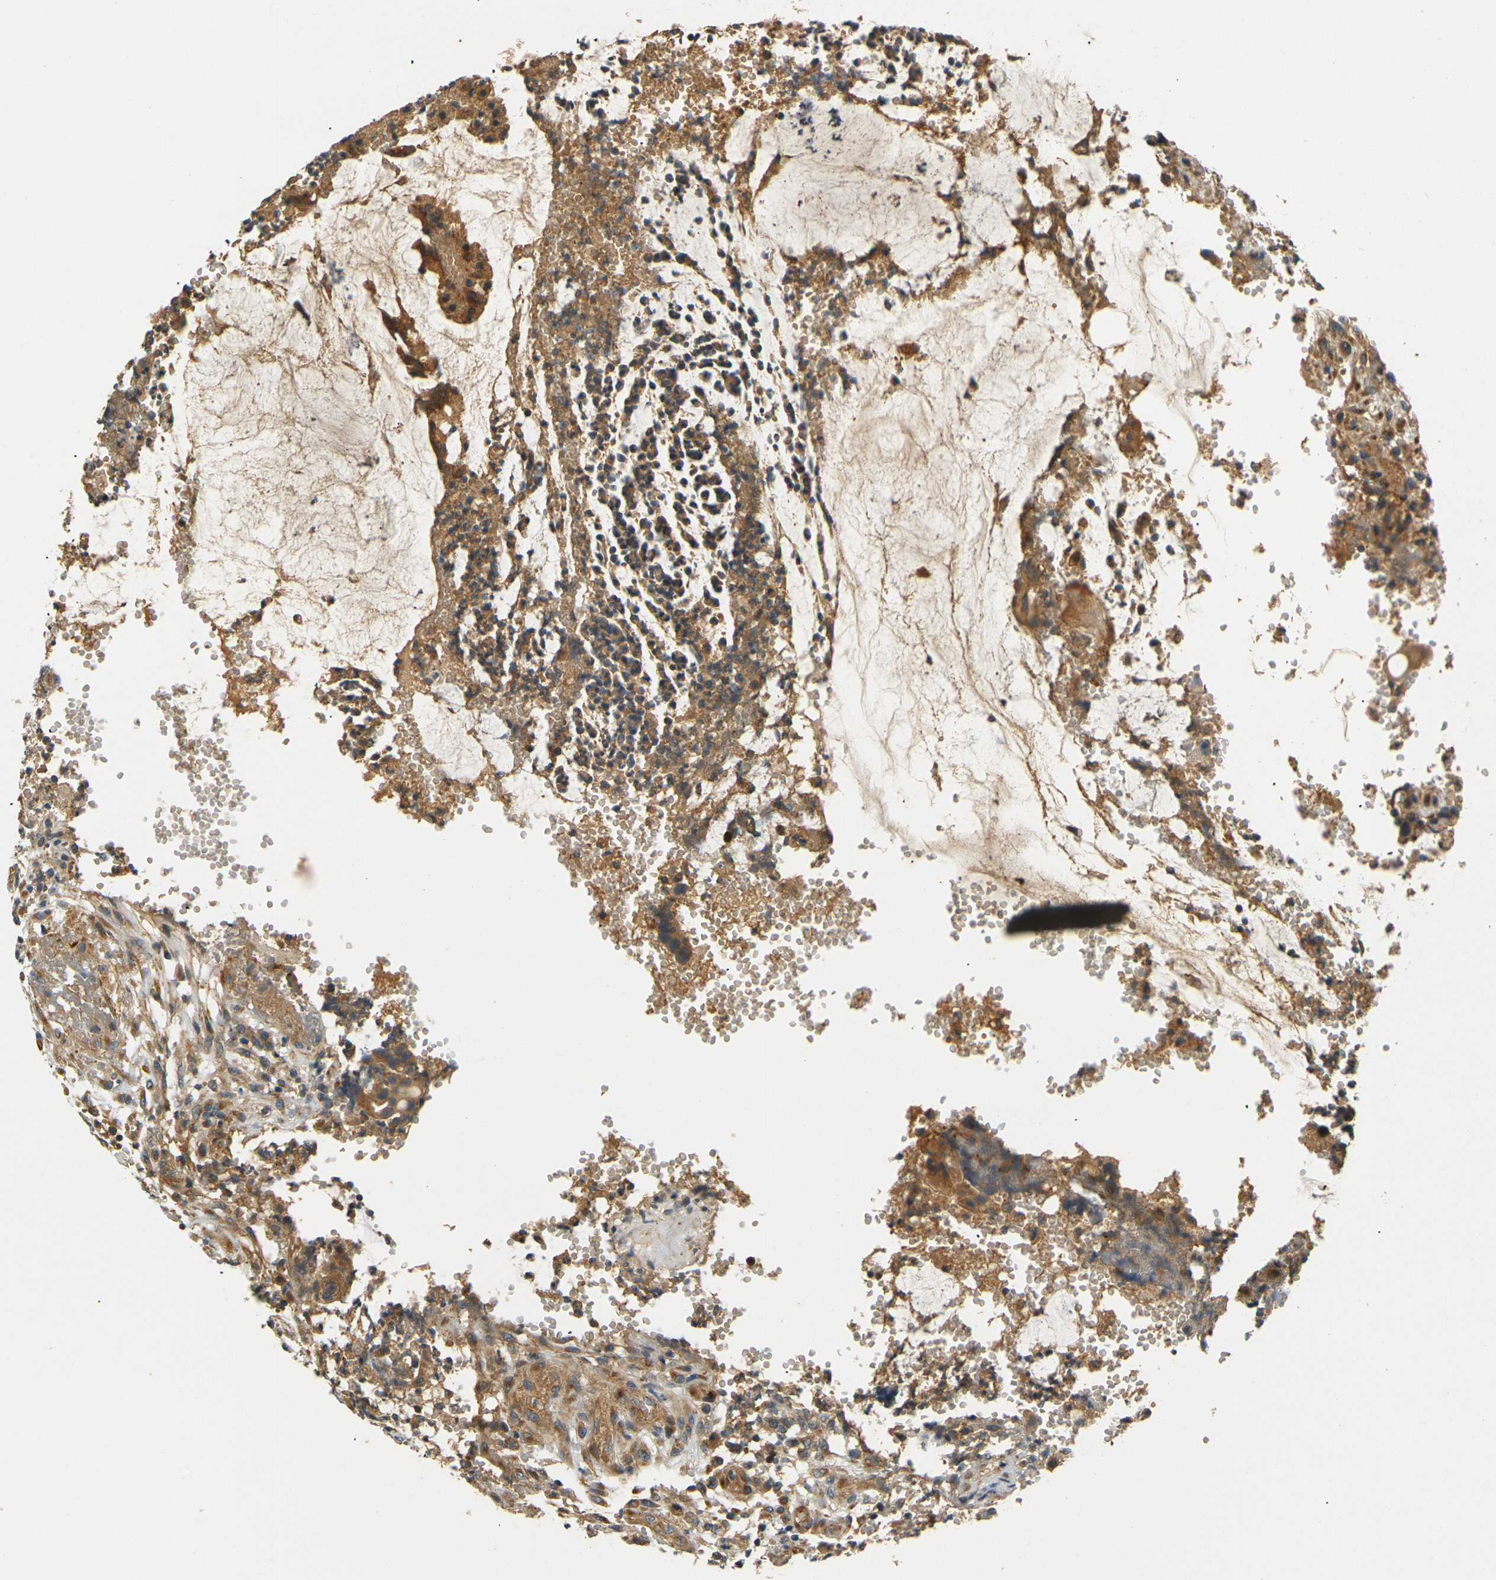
{"staining": {"intensity": "moderate", "quantity": ">75%", "location": "cytoplasmic/membranous"}, "tissue": "colorectal cancer", "cell_type": "Tumor cells", "image_type": "cancer", "snomed": [{"axis": "morphology", "description": "Adenocarcinoma, NOS"}, {"axis": "topography", "description": "Colon"}], "caption": "Adenocarcinoma (colorectal) stained for a protein (brown) exhibits moderate cytoplasmic/membranous positive staining in approximately >75% of tumor cells.", "gene": "LRCH3", "patient": {"sex": "female", "age": 57}}